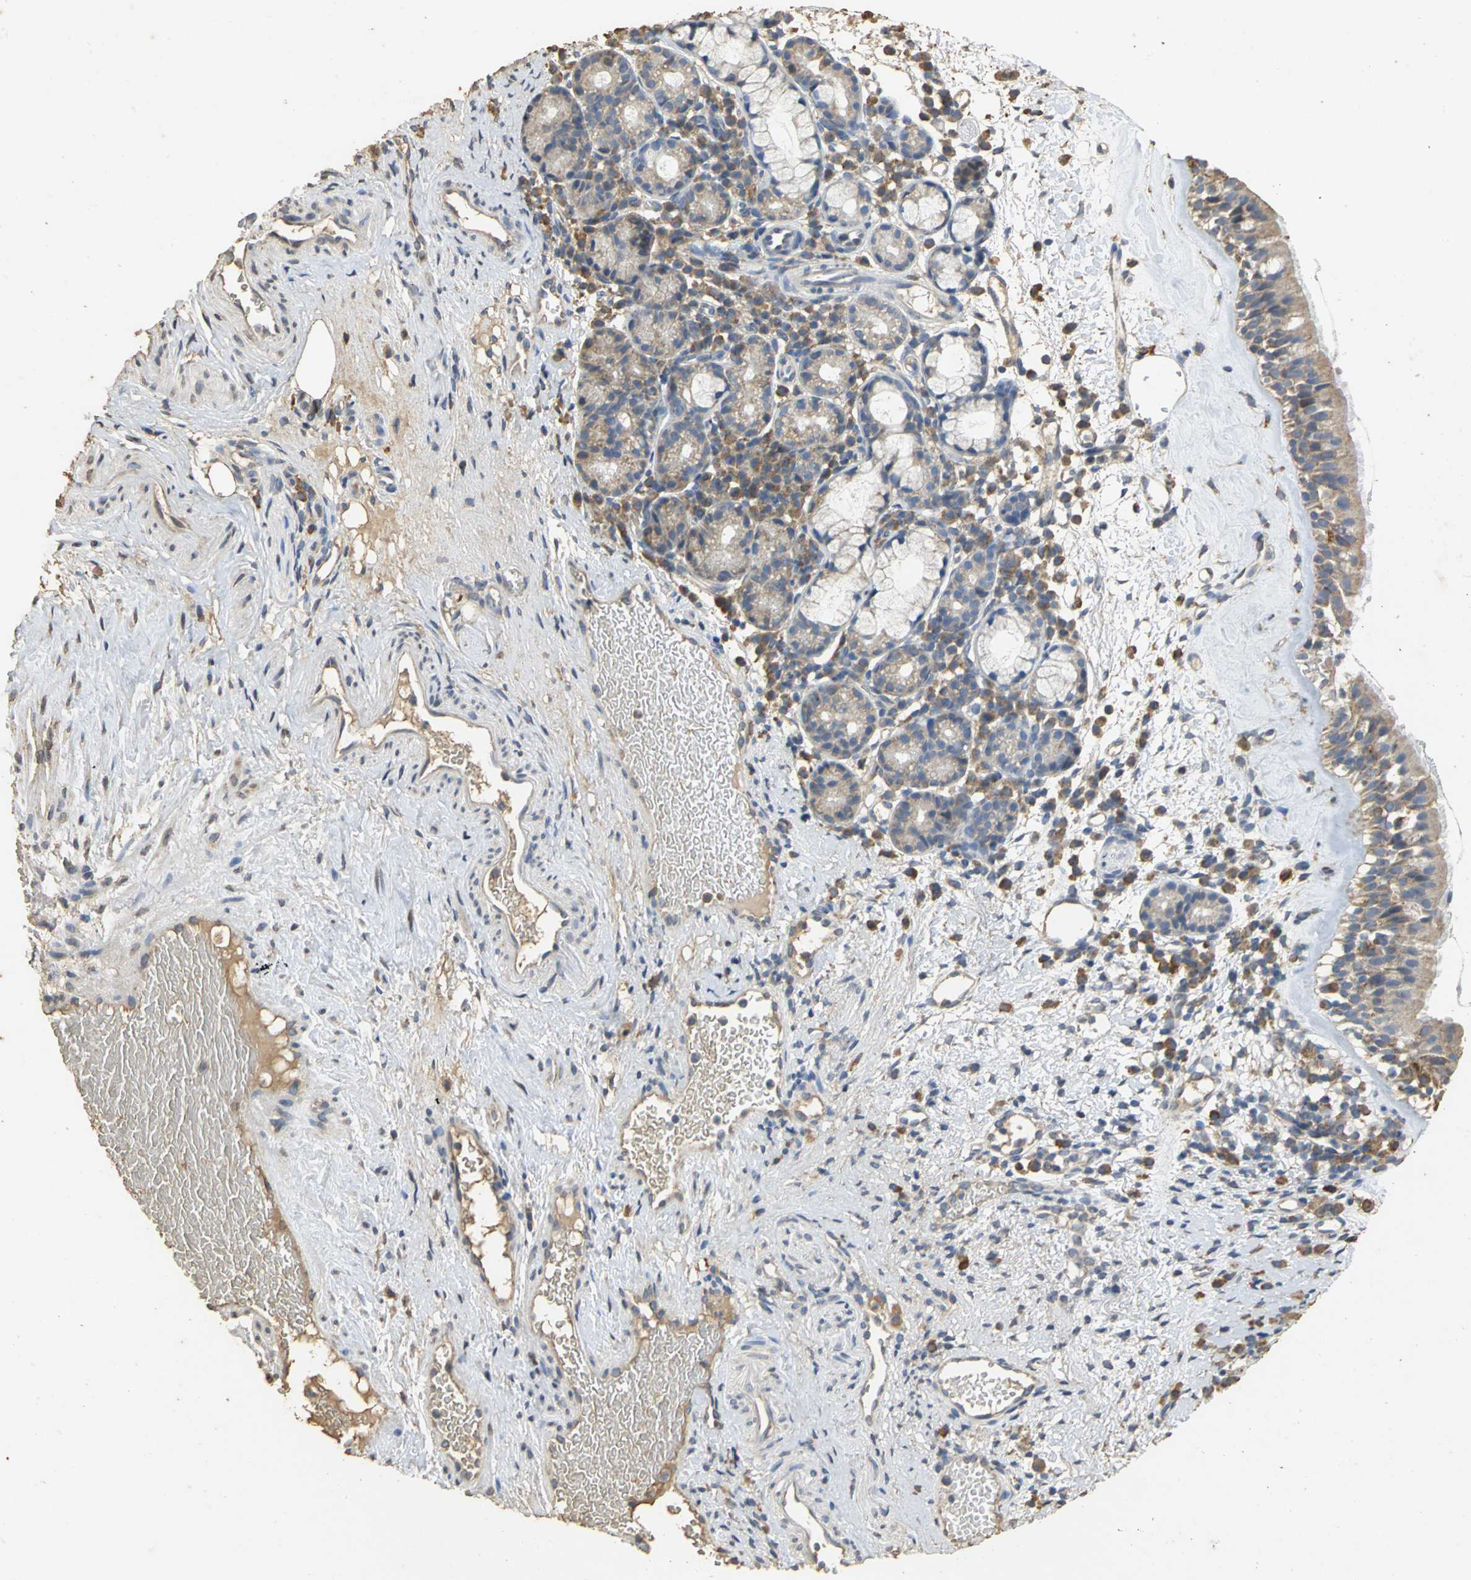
{"staining": {"intensity": "moderate", "quantity": ">75%", "location": "cytoplasmic/membranous"}, "tissue": "nasopharynx", "cell_type": "Respiratory epithelial cells", "image_type": "normal", "snomed": [{"axis": "morphology", "description": "Normal tissue, NOS"}, {"axis": "morphology", "description": "Inflammation, NOS"}, {"axis": "topography", "description": "Nasopharynx"}], "caption": "Normal nasopharynx shows moderate cytoplasmic/membranous expression in about >75% of respiratory epithelial cells The protein is stained brown, and the nuclei are stained in blue (DAB (3,3'-diaminobenzidine) IHC with brightfield microscopy, high magnification)..", "gene": "ACSL4", "patient": {"sex": "female", "age": 55}}